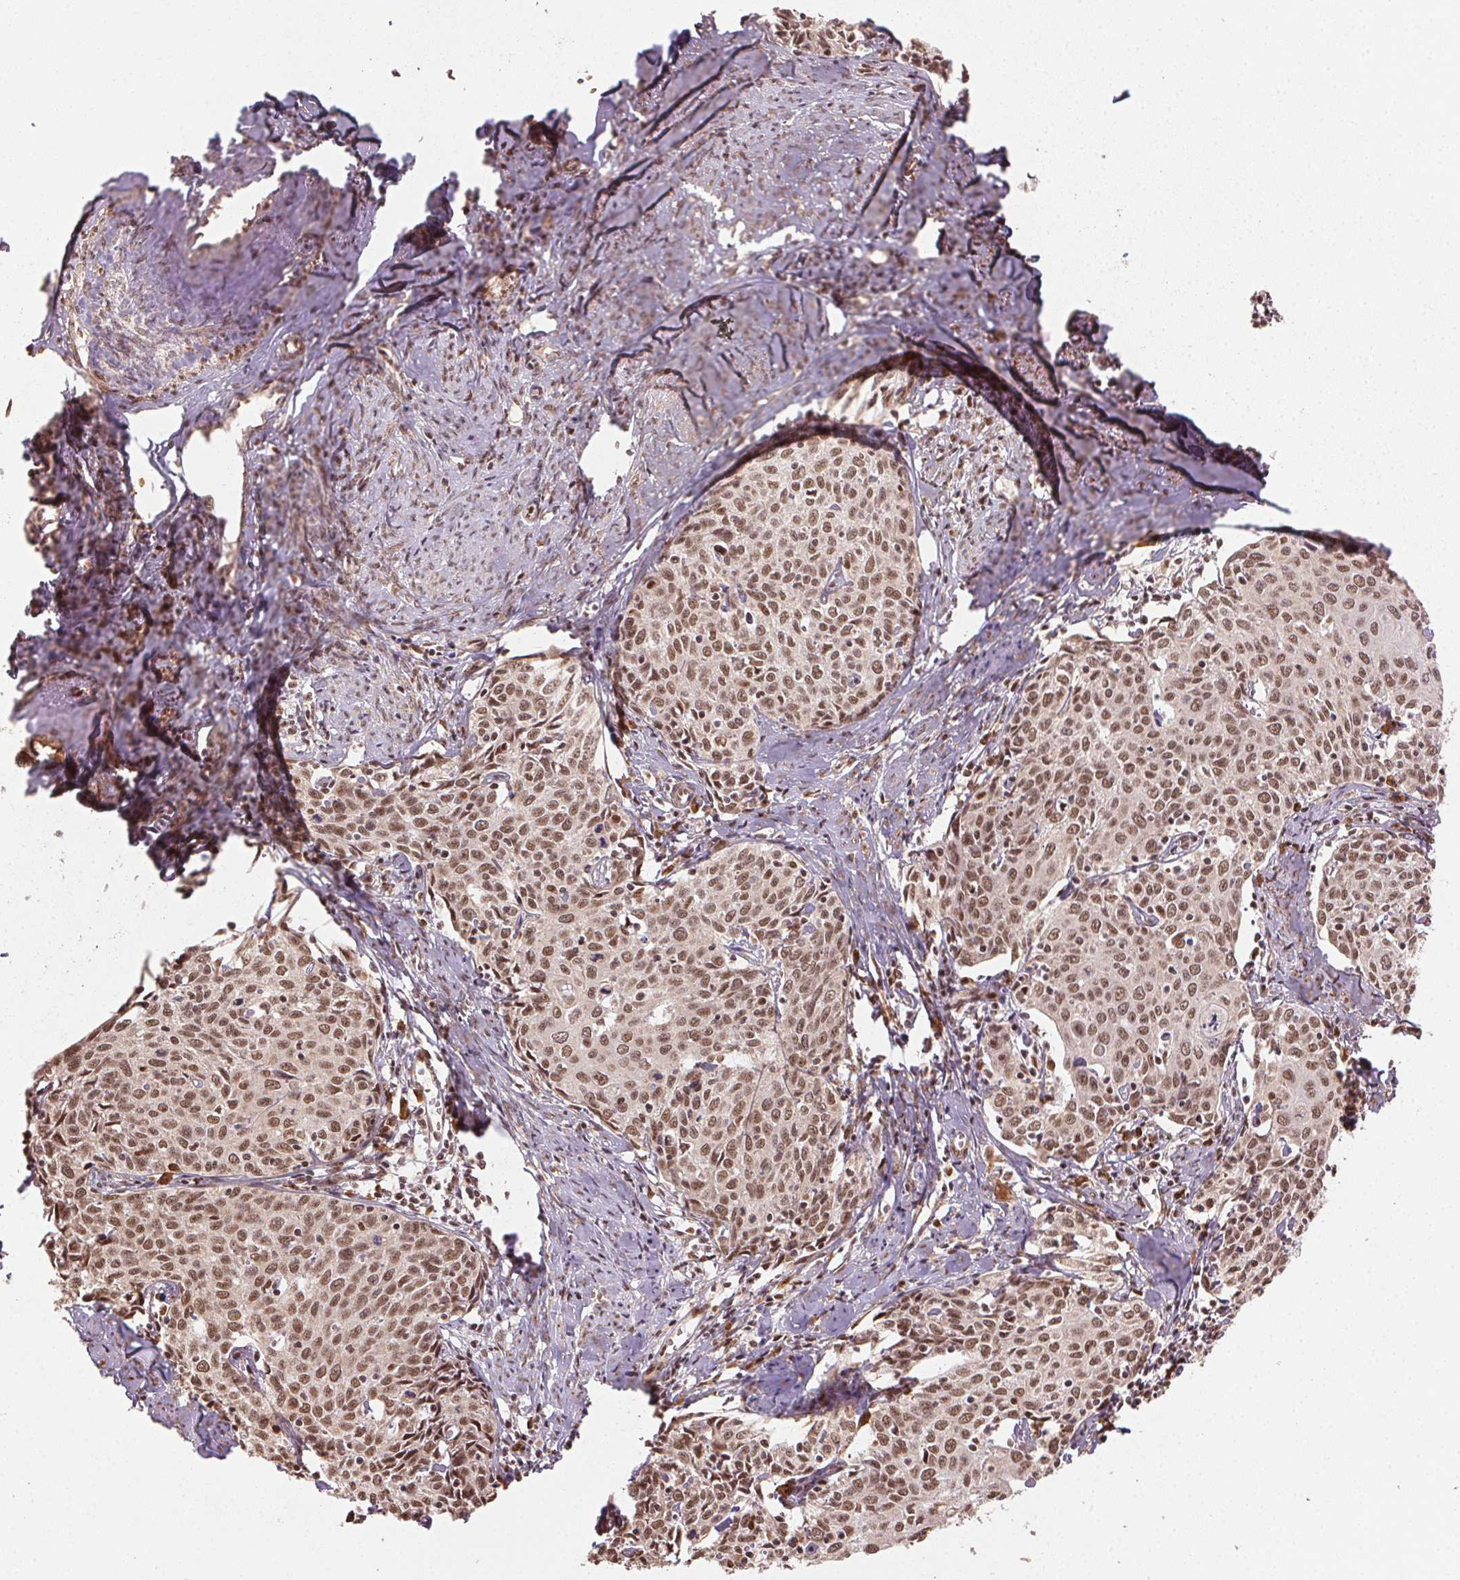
{"staining": {"intensity": "moderate", "quantity": ">75%", "location": "nuclear"}, "tissue": "cervical cancer", "cell_type": "Tumor cells", "image_type": "cancer", "snomed": [{"axis": "morphology", "description": "Squamous cell carcinoma, NOS"}, {"axis": "topography", "description": "Cervix"}], "caption": "Immunohistochemical staining of human cervical cancer (squamous cell carcinoma) reveals medium levels of moderate nuclear protein staining in about >75% of tumor cells.", "gene": "TREML4", "patient": {"sex": "female", "age": 62}}